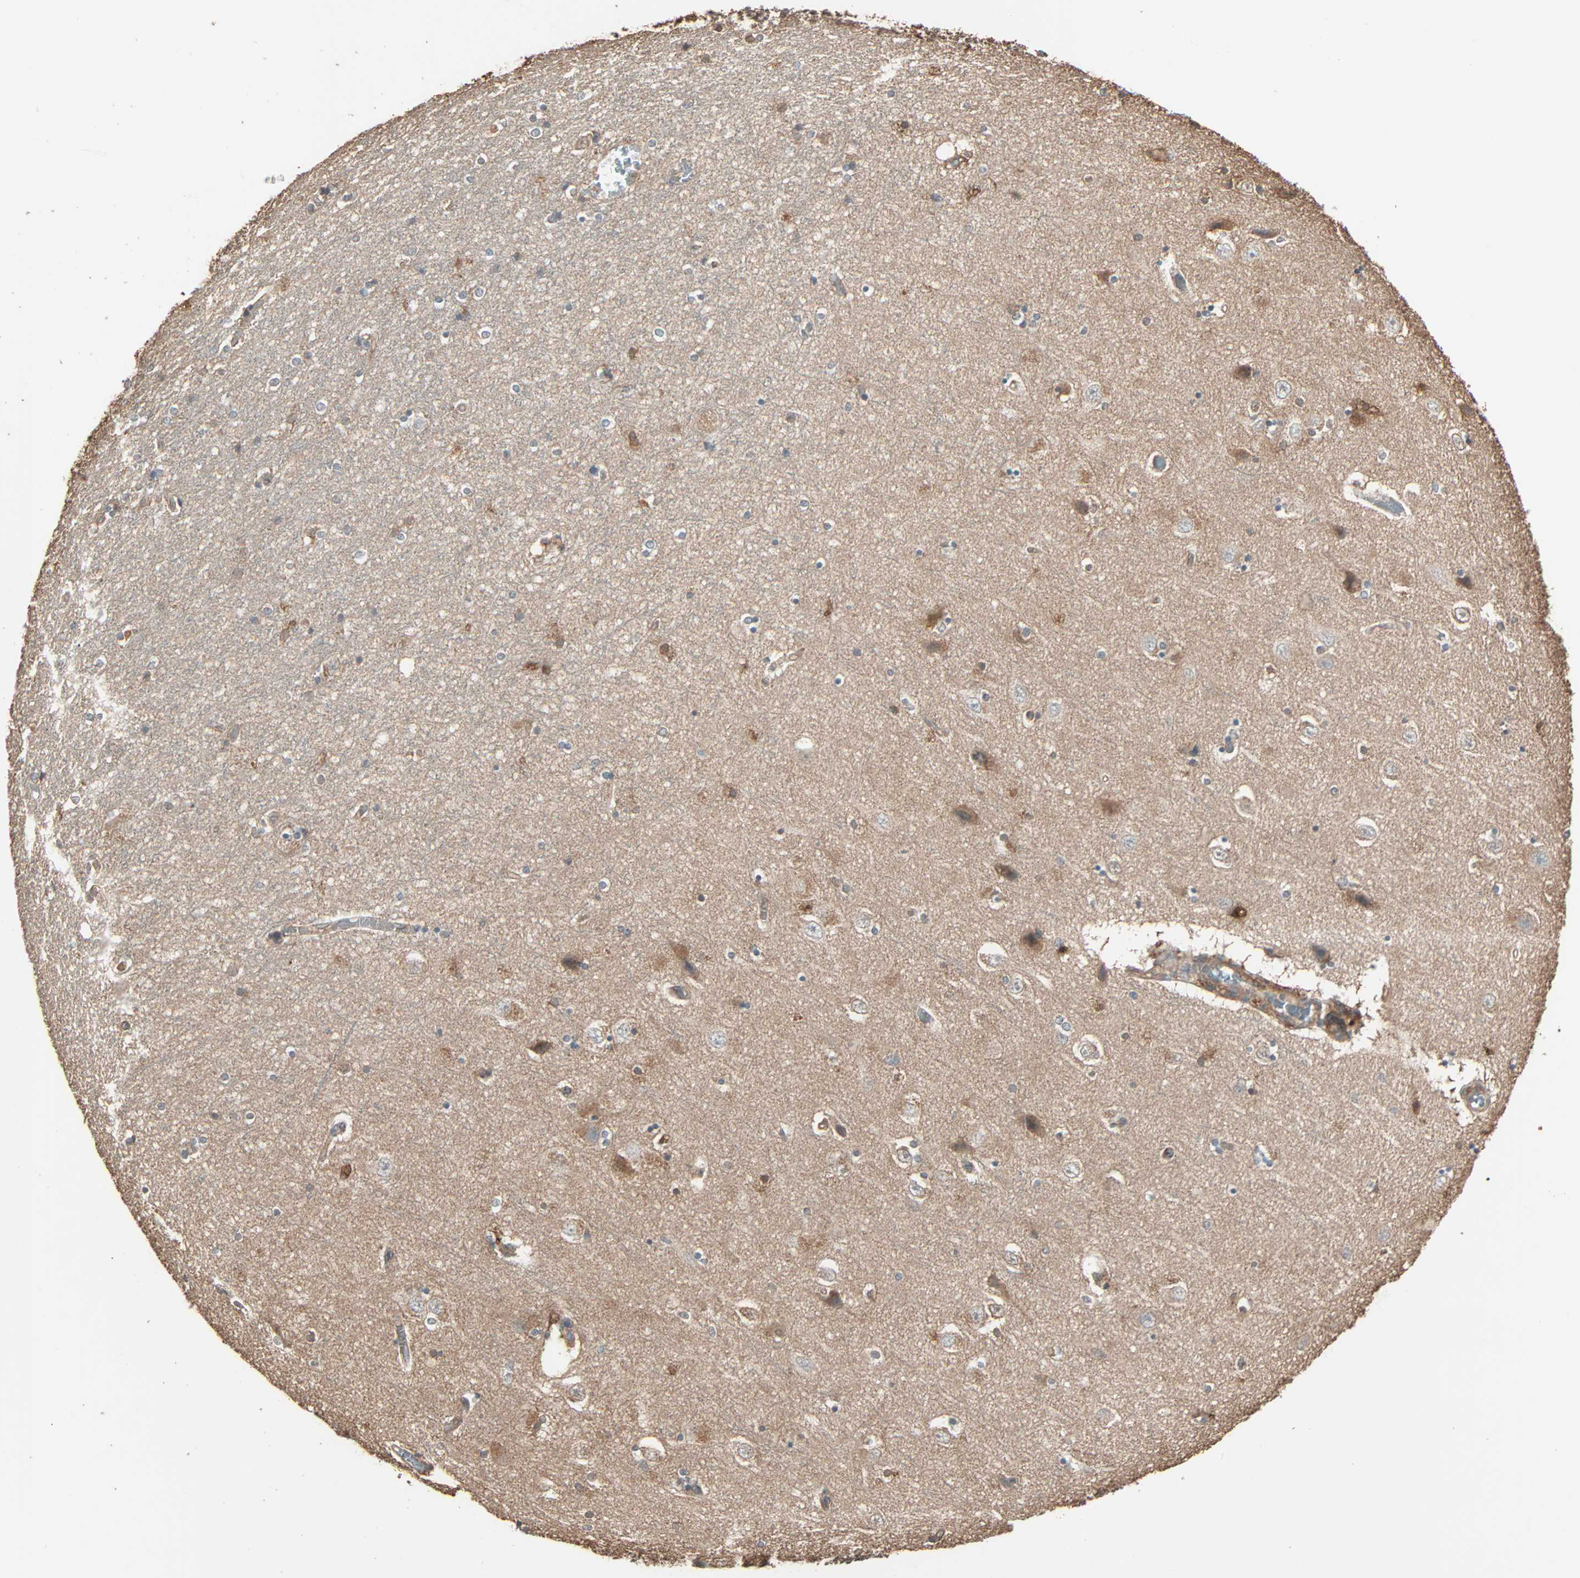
{"staining": {"intensity": "negative", "quantity": "none", "location": "none"}, "tissue": "hippocampus", "cell_type": "Glial cells", "image_type": "normal", "snomed": [{"axis": "morphology", "description": "Normal tissue, NOS"}, {"axis": "topography", "description": "Hippocampus"}], "caption": "Immunohistochemical staining of benign human hippocampus exhibits no significant staining in glial cells. (DAB (3,3'-diaminobenzidine) immunohistochemistry (IHC), high magnification).", "gene": "GALNT3", "patient": {"sex": "female", "age": 54}}